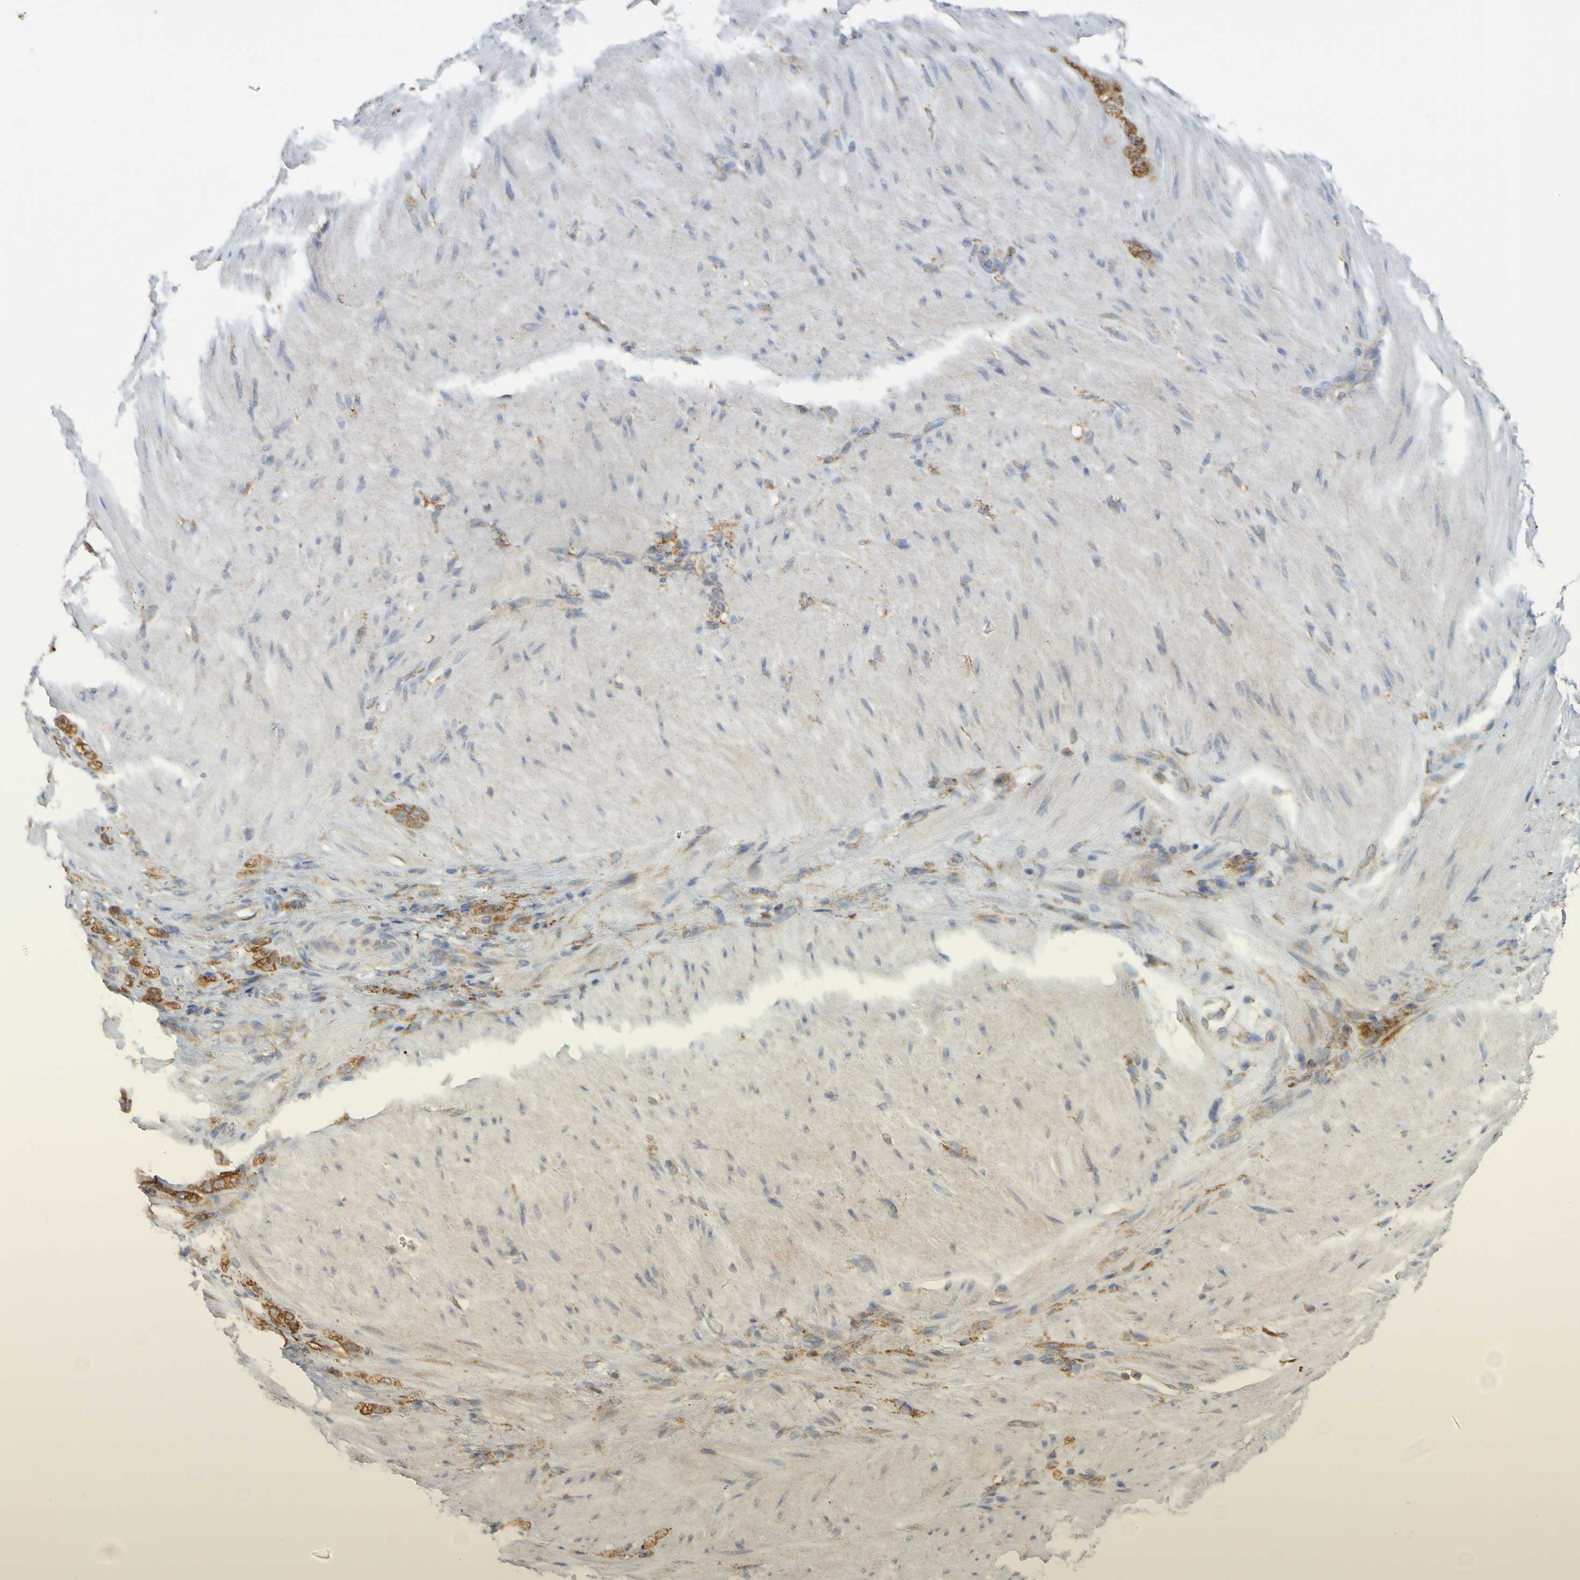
{"staining": {"intensity": "moderate", "quantity": ">75%", "location": "cytoplasmic/membranous"}, "tissue": "stomach cancer", "cell_type": "Tumor cells", "image_type": "cancer", "snomed": [{"axis": "morphology", "description": "Adenocarcinoma, NOS"}, {"axis": "topography", "description": "Stomach"}], "caption": "Moderate cytoplasmic/membranous staining is identified in approximately >75% of tumor cells in adenocarcinoma (stomach). (IHC, brightfield microscopy, high magnification).", "gene": "PDIA3", "patient": {"sex": "male", "age": 82}}